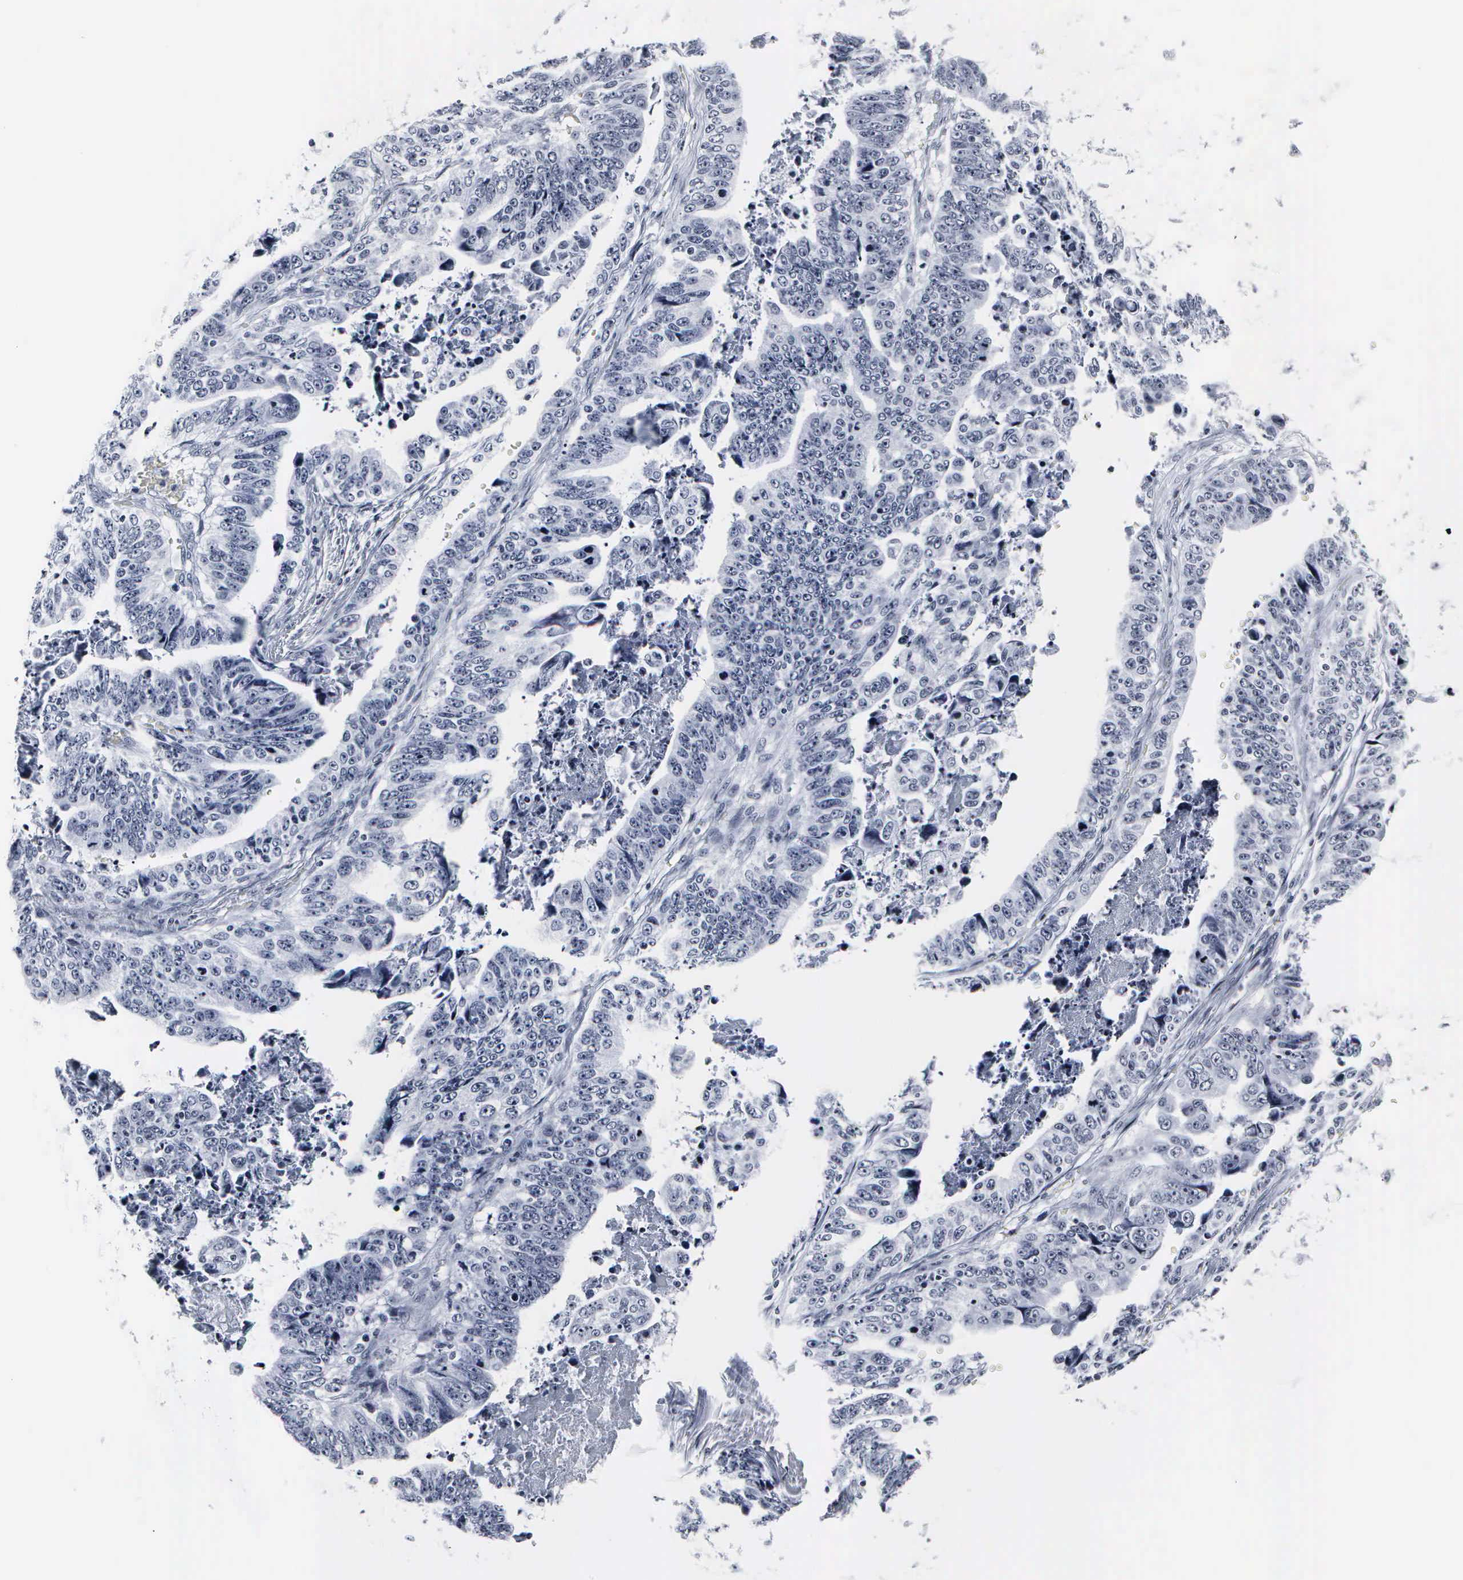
{"staining": {"intensity": "negative", "quantity": "none", "location": "none"}, "tissue": "stomach cancer", "cell_type": "Tumor cells", "image_type": "cancer", "snomed": [{"axis": "morphology", "description": "Adenocarcinoma, NOS"}, {"axis": "topography", "description": "Stomach, upper"}], "caption": "High magnification brightfield microscopy of adenocarcinoma (stomach) stained with DAB (brown) and counterstained with hematoxylin (blue): tumor cells show no significant staining.", "gene": "DGCR2", "patient": {"sex": "female", "age": 50}}